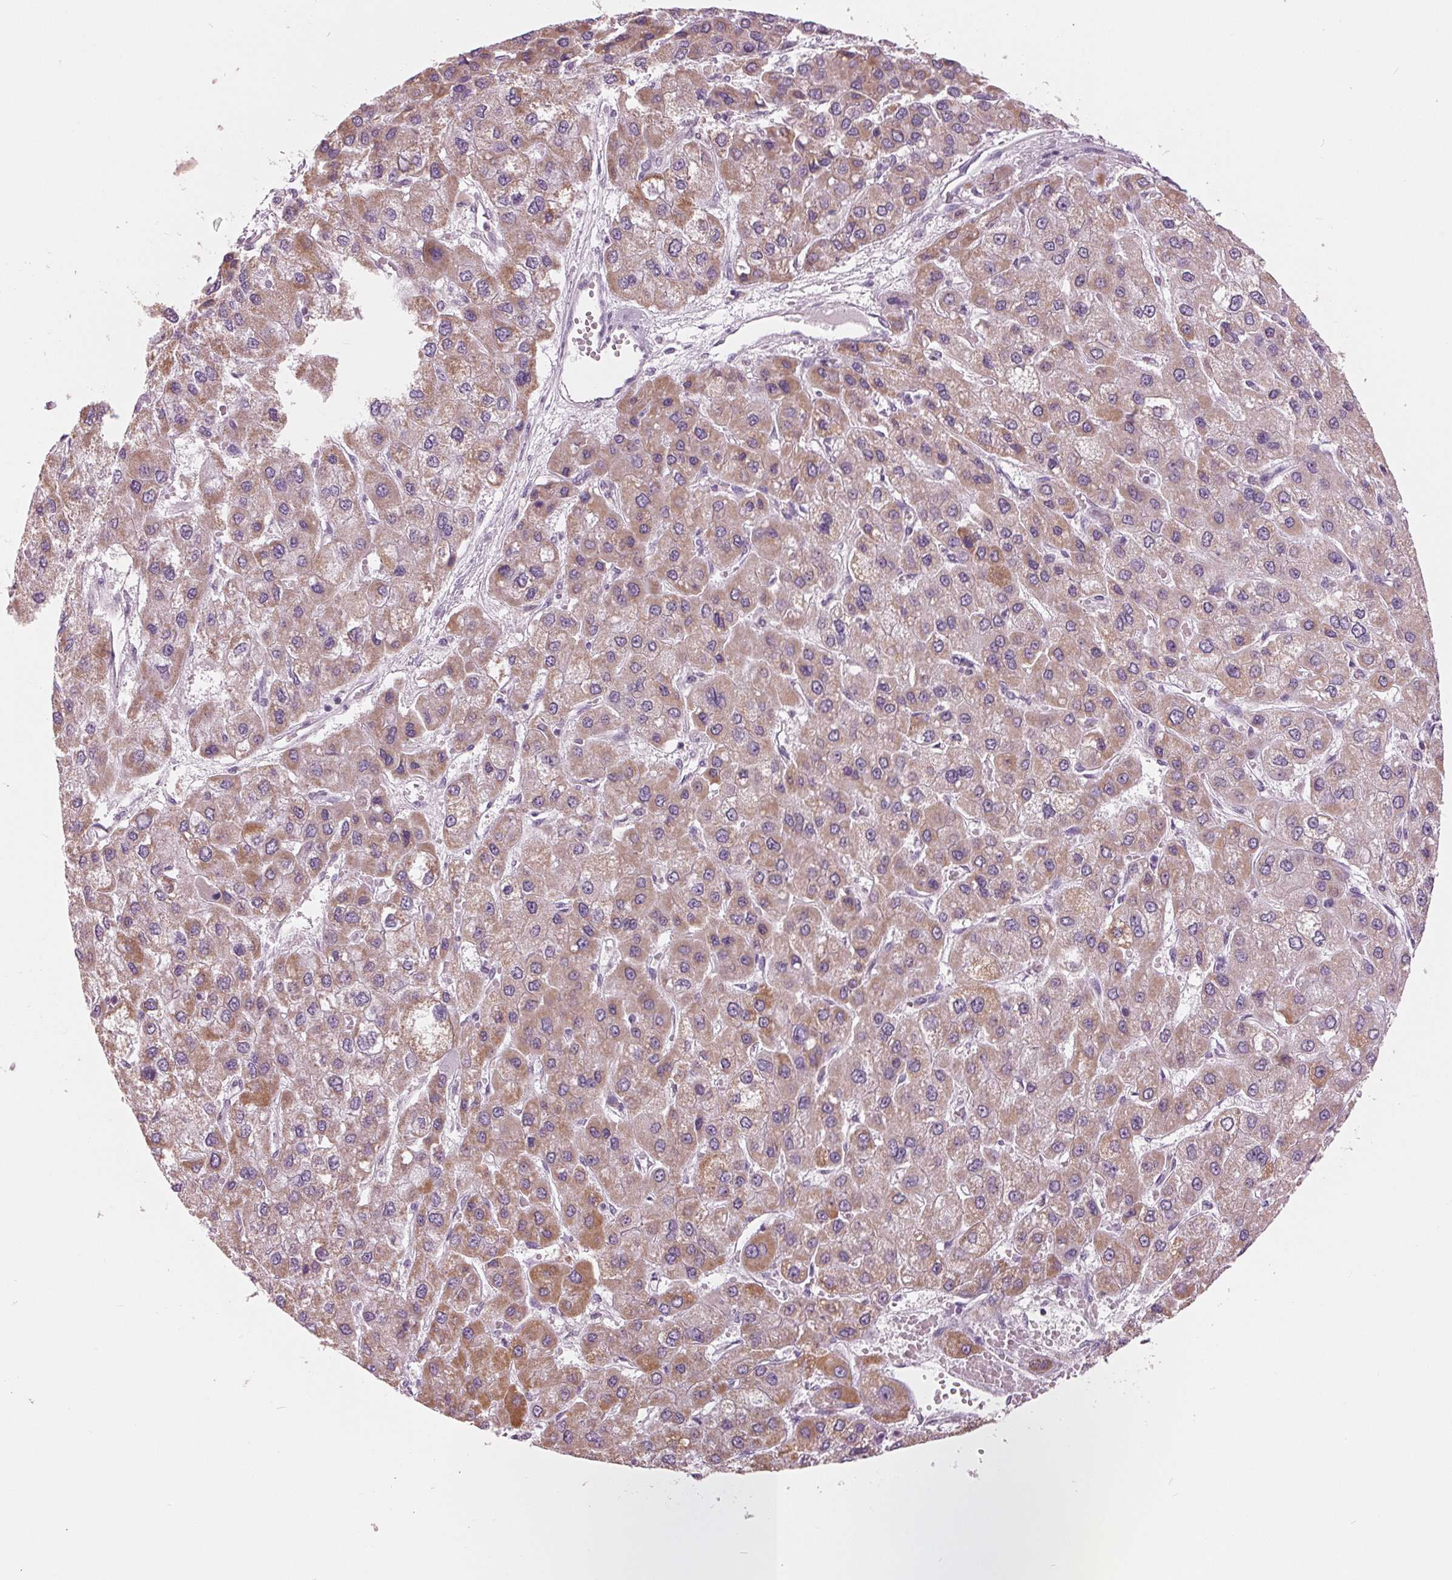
{"staining": {"intensity": "moderate", "quantity": "25%-75%", "location": "cytoplasmic/membranous"}, "tissue": "liver cancer", "cell_type": "Tumor cells", "image_type": "cancer", "snomed": [{"axis": "morphology", "description": "Carcinoma, Hepatocellular, NOS"}, {"axis": "topography", "description": "Liver"}], "caption": "The photomicrograph shows immunohistochemical staining of hepatocellular carcinoma (liver). There is moderate cytoplasmic/membranous expression is identified in approximately 25%-75% of tumor cells.", "gene": "SAMD4A", "patient": {"sex": "female", "age": 41}}